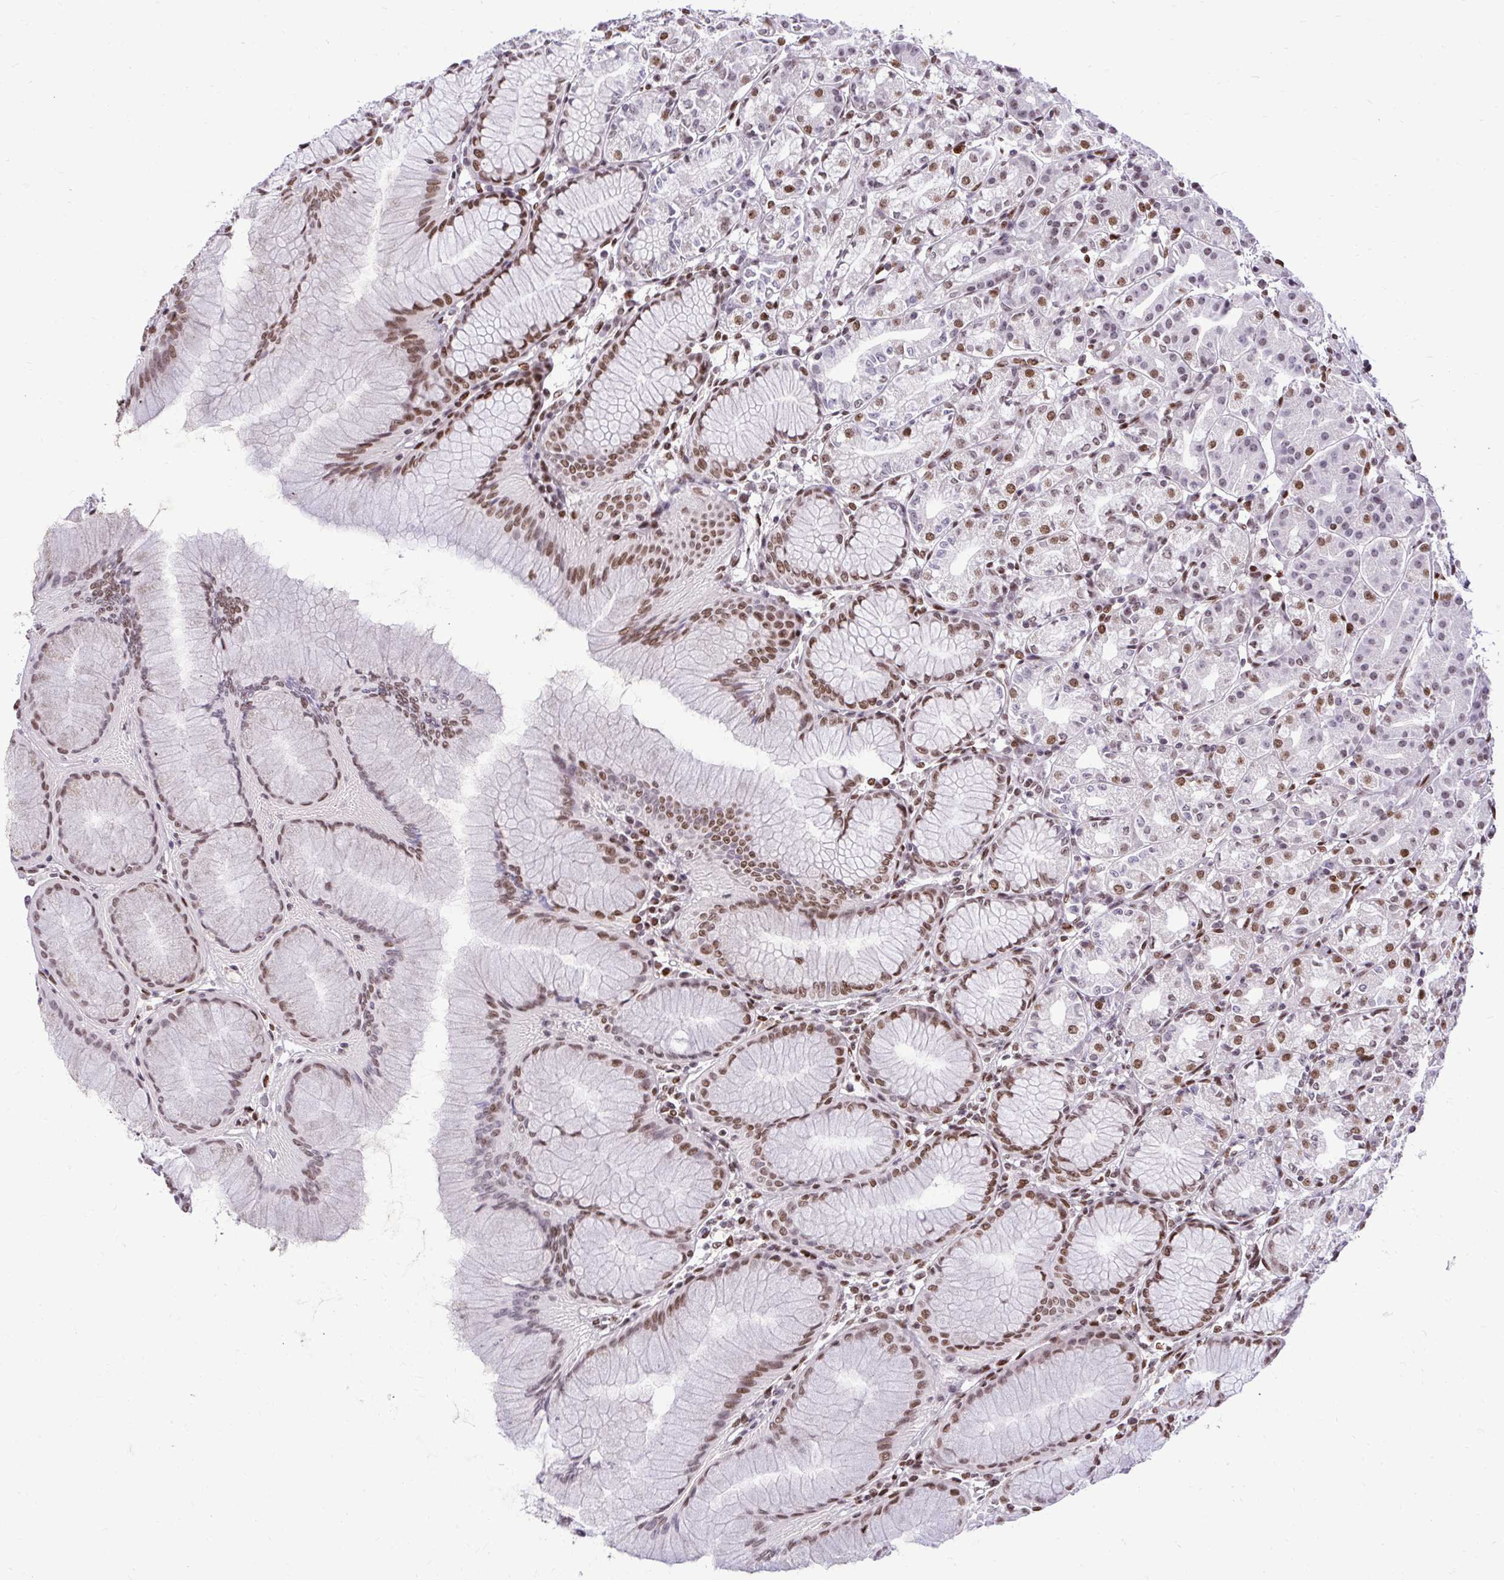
{"staining": {"intensity": "moderate", "quantity": "25%-75%", "location": "nuclear"}, "tissue": "stomach", "cell_type": "Glandular cells", "image_type": "normal", "snomed": [{"axis": "morphology", "description": "Normal tissue, NOS"}, {"axis": "topography", "description": "Stomach"}], "caption": "Human stomach stained with a brown dye shows moderate nuclear positive positivity in approximately 25%-75% of glandular cells.", "gene": "CDYL", "patient": {"sex": "female", "age": 57}}